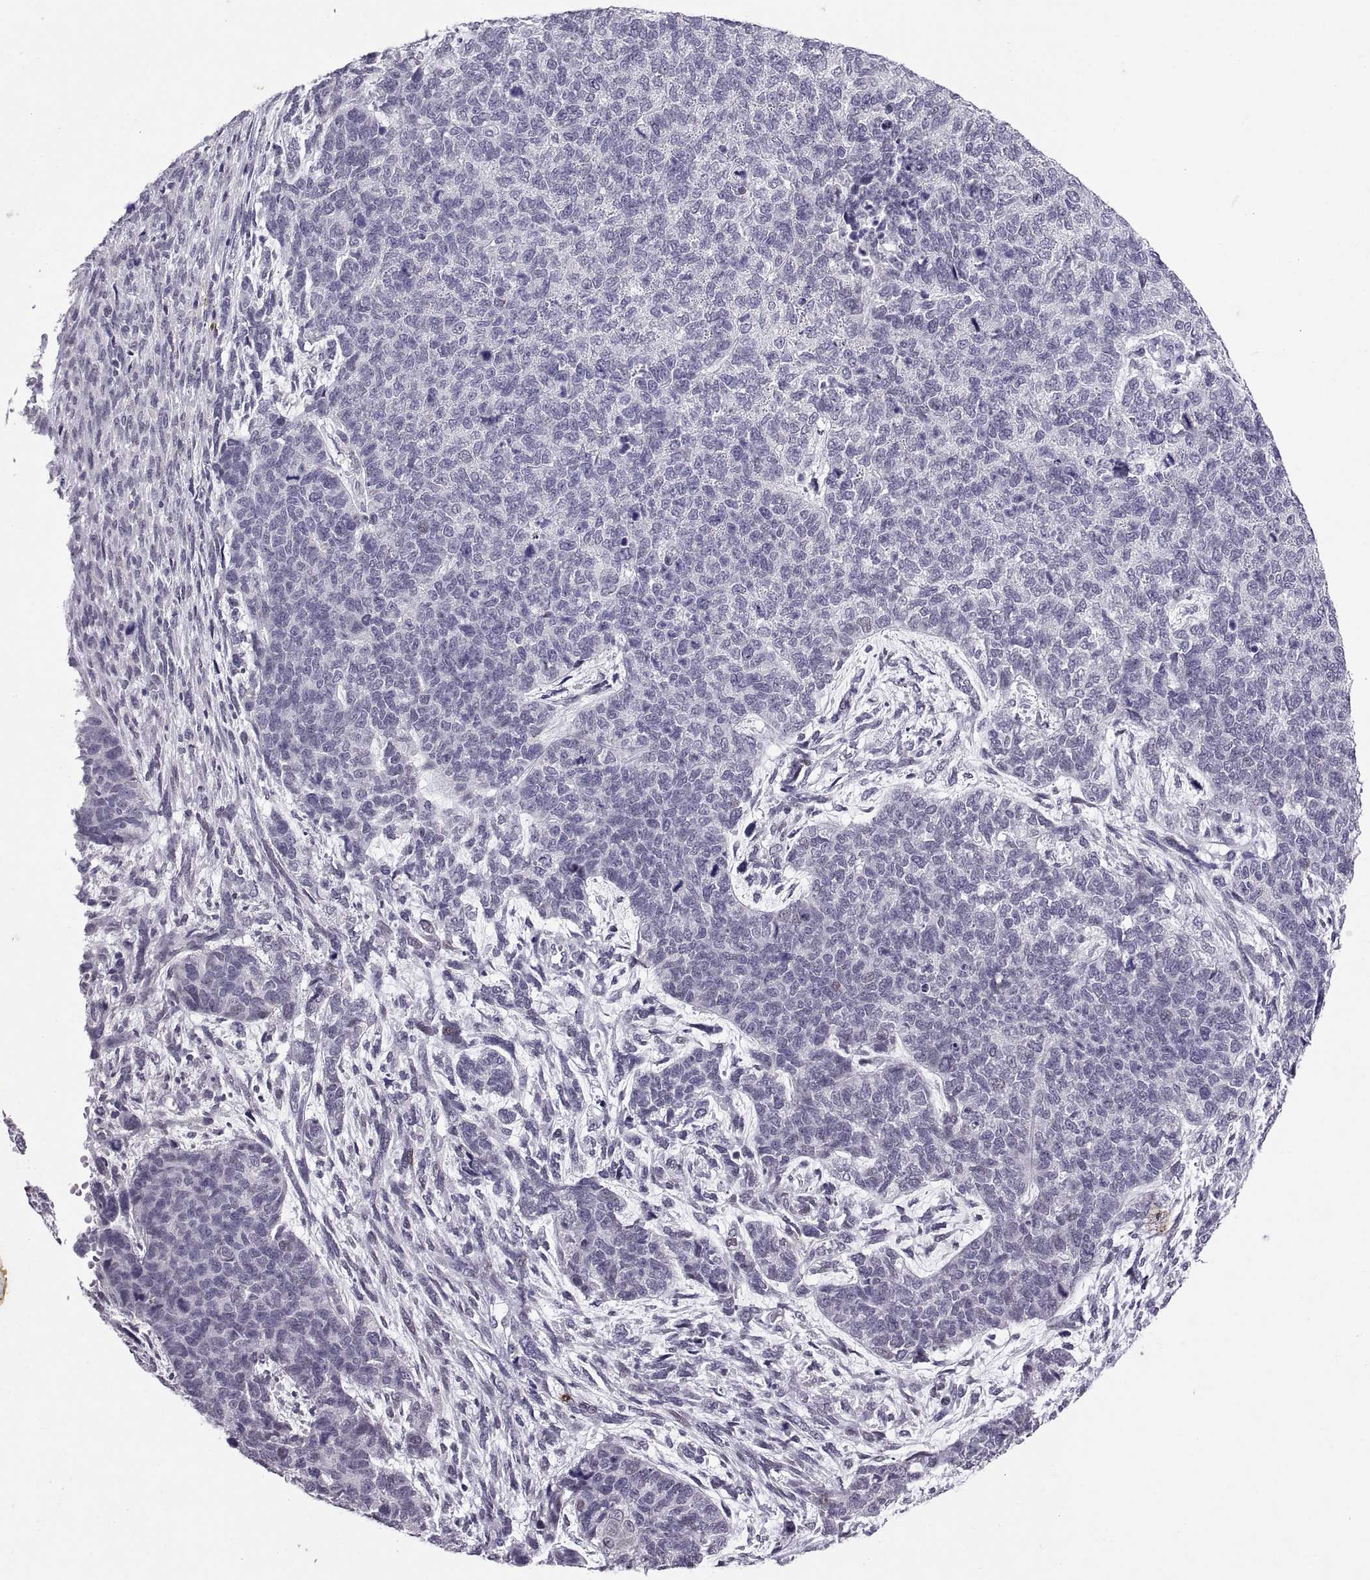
{"staining": {"intensity": "negative", "quantity": "none", "location": "none"}, "tissue": "cervical cancer", "cell_type": "Tumor cells", "image_type": "cancer", "snomed": [{"axis": "morphology", "description": "Squamous cell carcinoma, NOS"}, {"axis": "topography", "description": "Cervix"}], "caption": "Squamous cell carcinoma (cervical) was stained to show a protein in brown. There is no significant staining in tumor cells. The staining was performed using DAB (3,3'-diaminobenzidine) to visualize the protein expression in brown, while the nuclei were stained in blue with hematoxylin (Magnification: 20x).", "gene": "KRT77", "patient": {"sex": "female", "age": 63}}